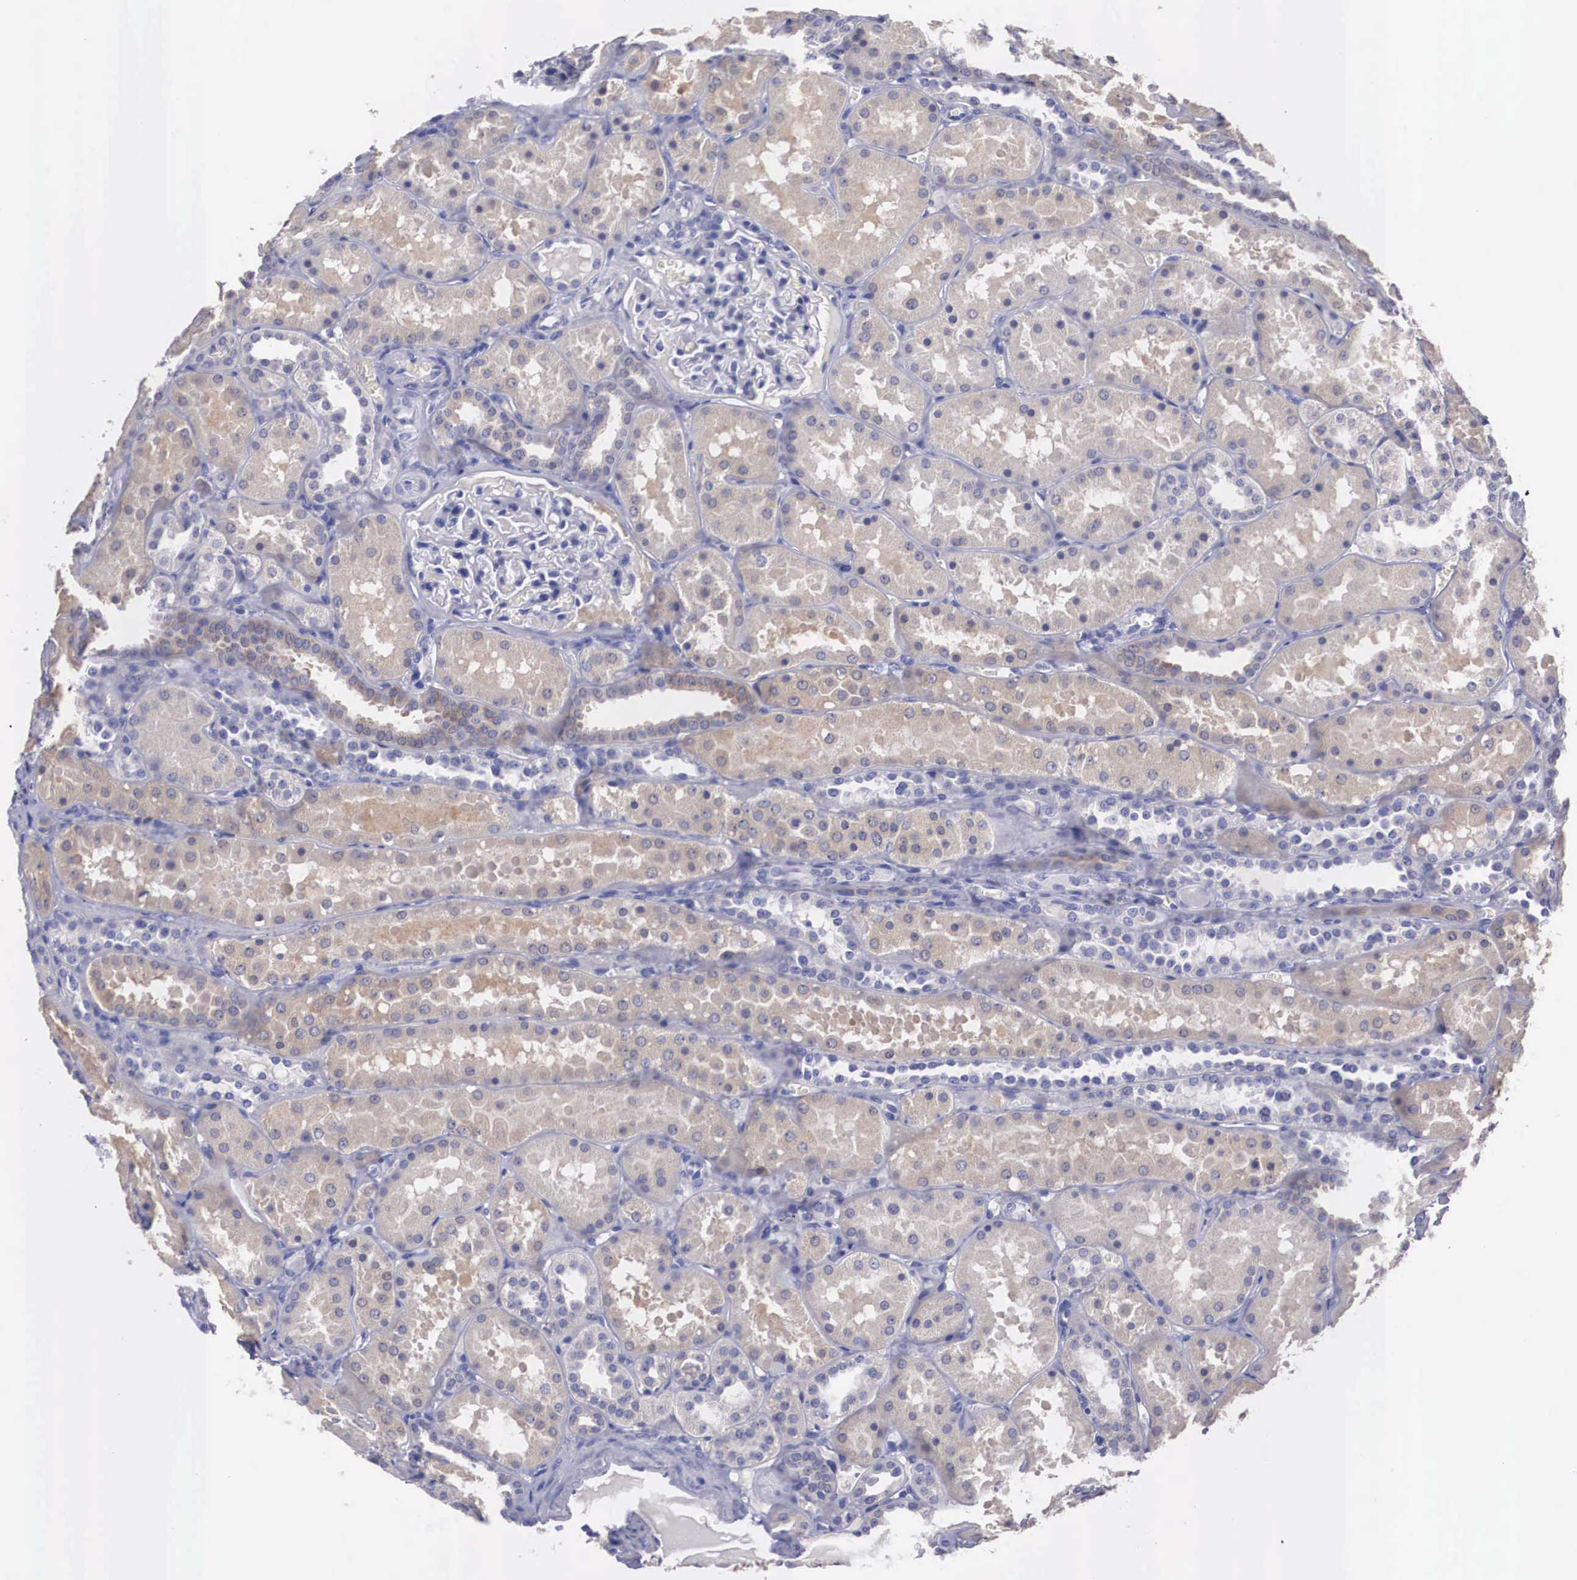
{"staining": {"intensity": "negative", "quantity": "none", "location": "none"}, "tissue": "kidney", "cell_type": "Cells in glomeruli", "image_type": "normal", "snomed": [{"axis": "morphology", "description": "Normal tissue, NOS"}, {"axis": "topography", "description": "Kidney"}], "caption": "Immunohistochemical staining of normal kidney shows no significant expression in cells in glomeruli.", "gene": "REPS2", "patient": {"sex": "female", "age": 52}}